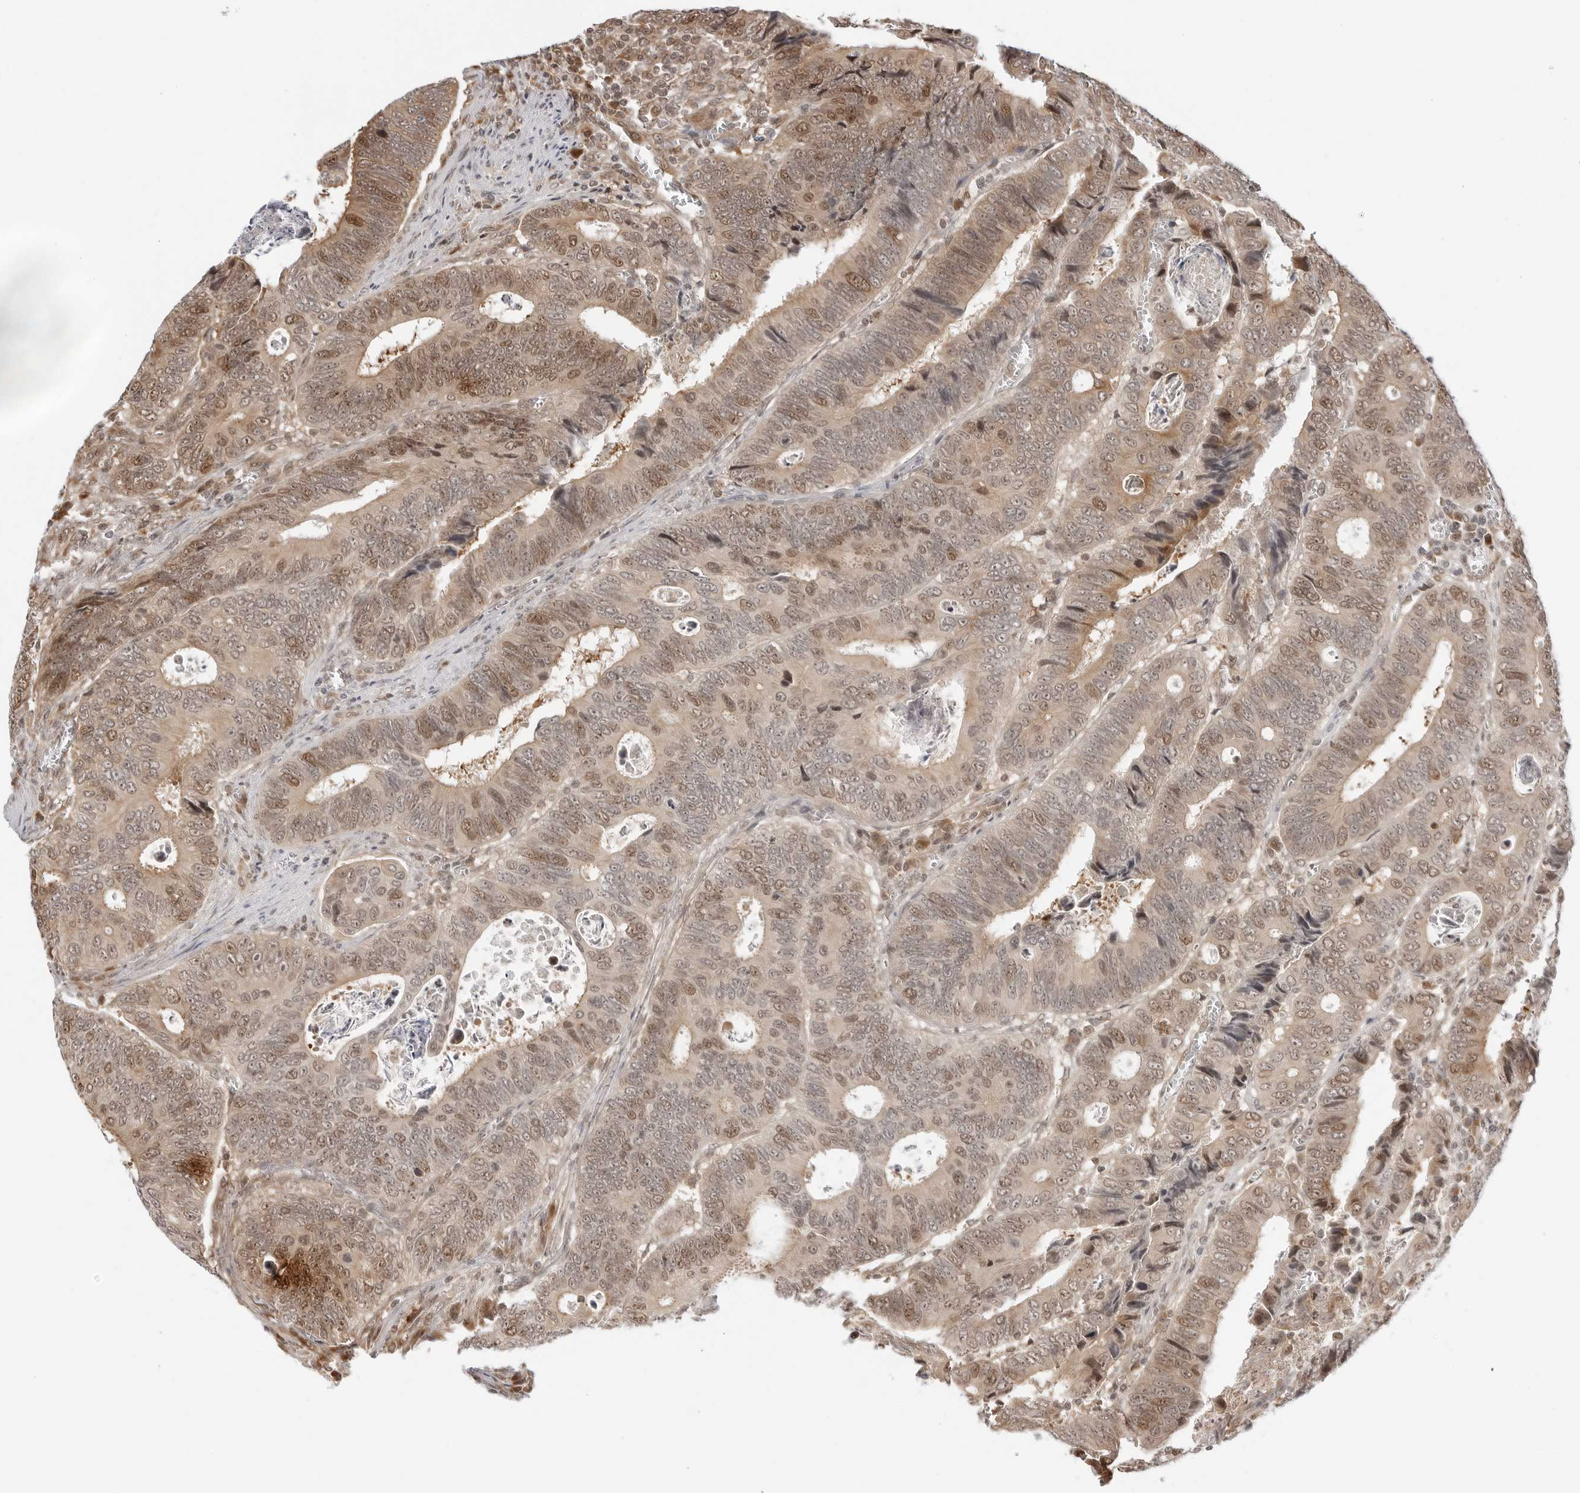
{"staining": {"intensity": "moderate", "quantity": "25%-75%", "location": "nuclear"}, "tissue": "colorectal cancer", "cell_type": "Tumor cells", "image_type": "cancer", "snomed": [{"axis": "morphology", "description": "Adenocarcinoma, NOS"}, {"axis": "topography", "description": "Colon"}], "caption": "Human adenocarcinoma (colorectal) stained for a protein (brown) reveals moderate nuclear positive staining in about 25%-75% of tumor cells.", "gene": "TIPRL", "patient": {"sex": "male", "age": 72}}